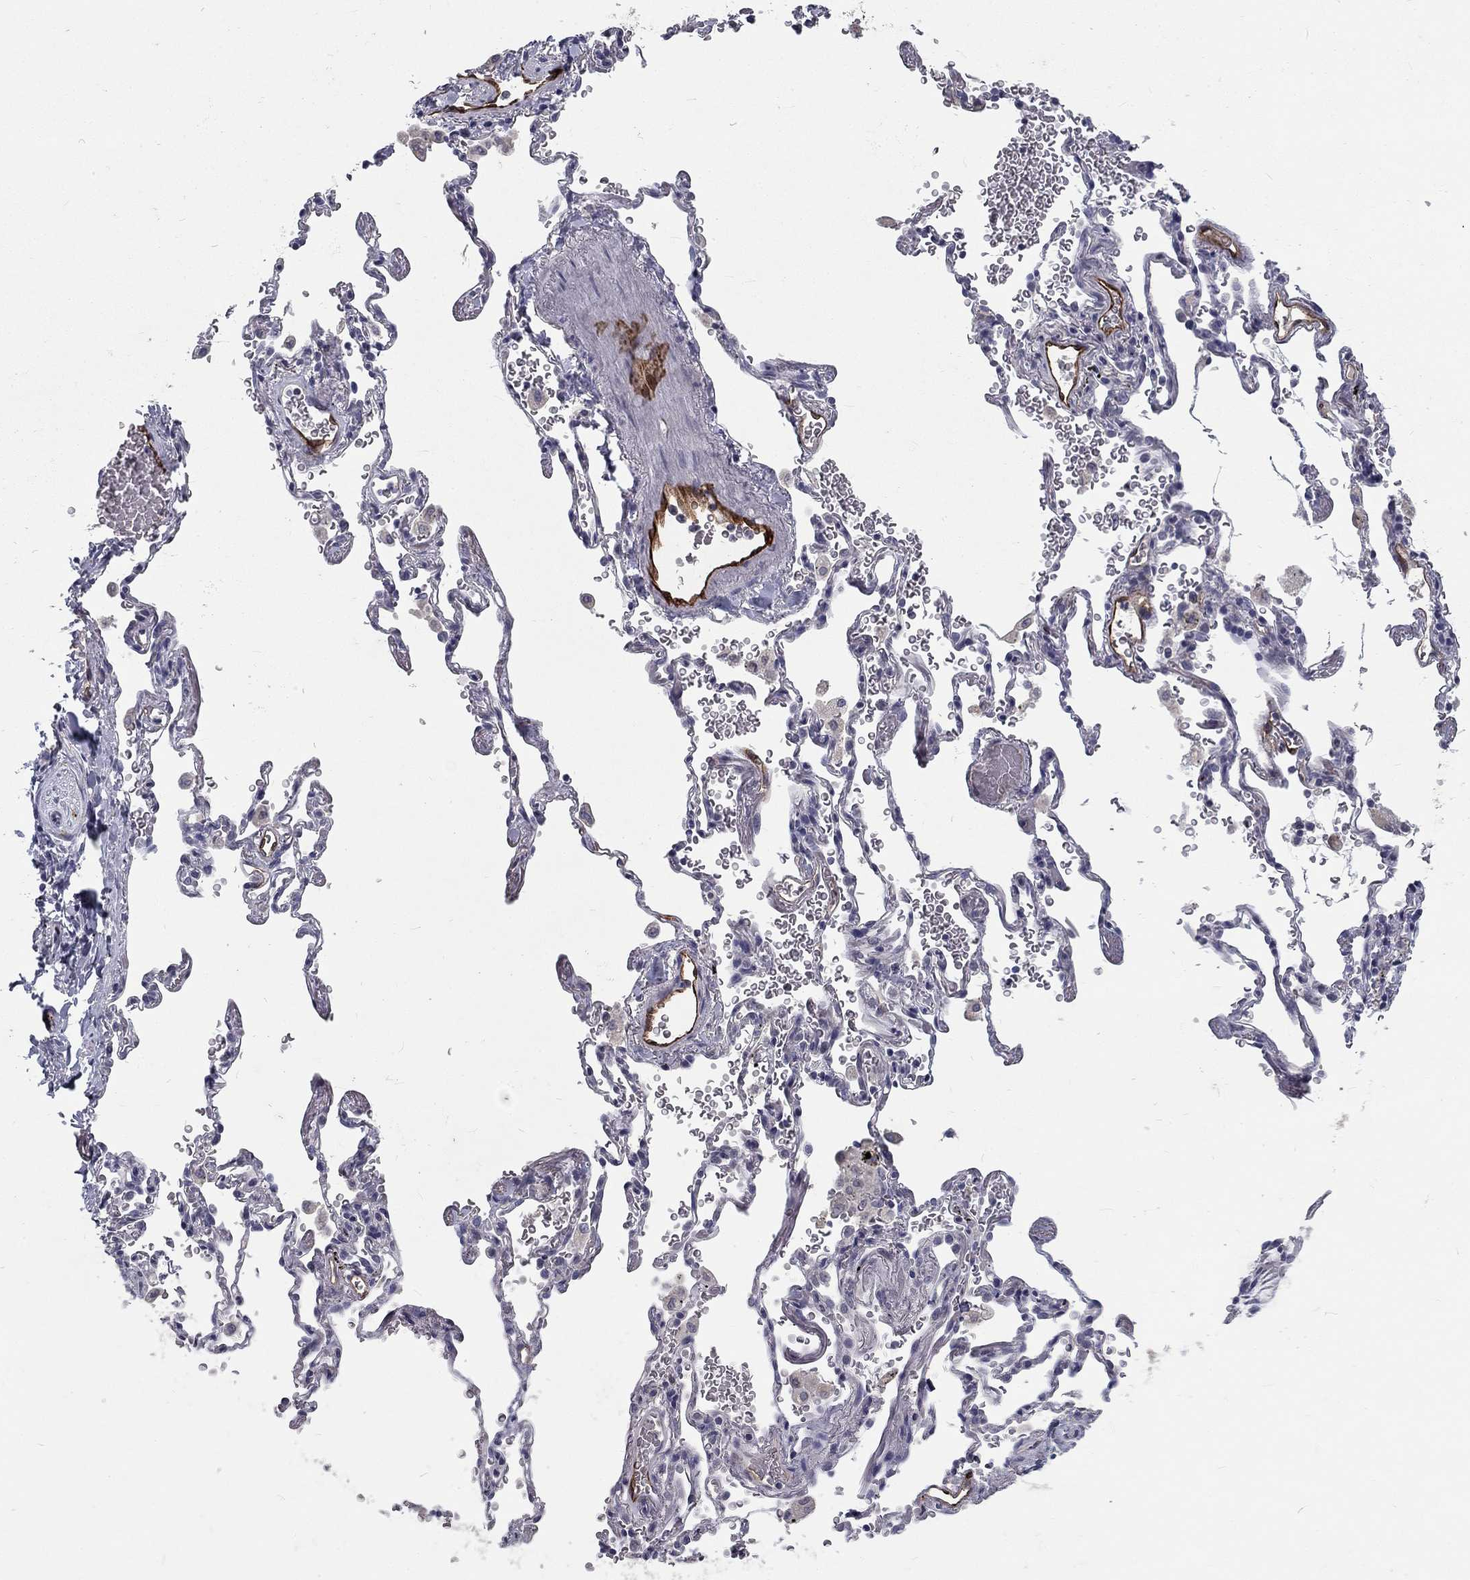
{"staining": {"intensity": "negative", "quantity": "none", "location": "none"}, "tissue": "soft tissue", "cell_type": "Fibroblasts", "image_type": "normal", "snomed": [{"axis": "morphology", "description": "Normal tissue, NOS"}, {"axis": "morphology", "description": "Adenocarcinoma, NOS"}, {"axis": "topography", "description": "Cartilage tissue"}, {"axis": "topography", "description": "Lung"}], "caption": "The IHC micrograph has no significant staining in fibroblasts of soft tissue. Nuclei are stained in blue.", "gene": "NOS1", "patient": {"sex": "male", "age": 59}}